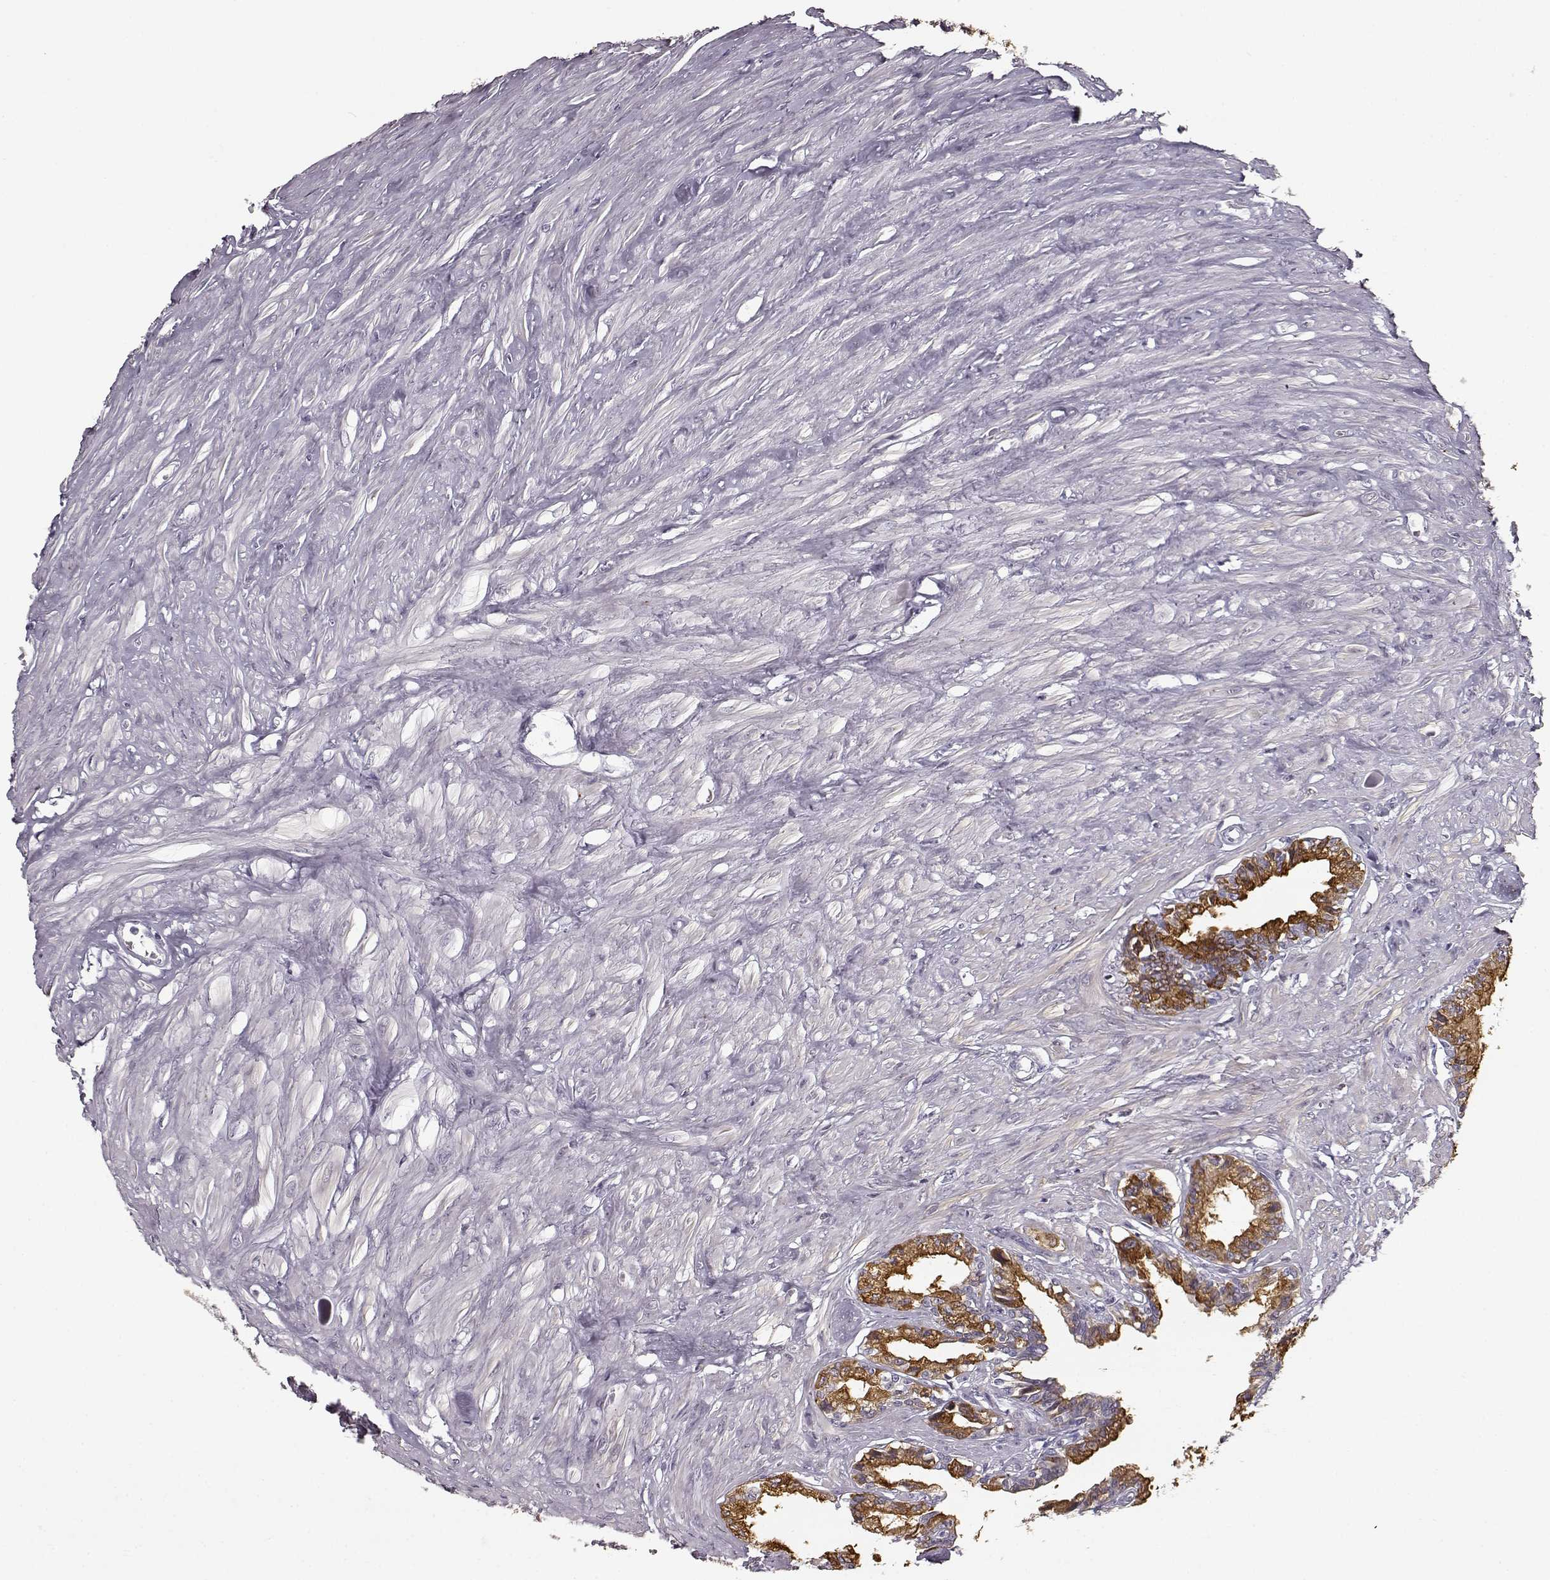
{"staining": {"intensity": "moderate", "quantity": ">75%", "location": "cytoplasmic/membranous"}, "tissue": "seminal vesicle", "cell_type": "Glandular cells", "image_type": "normal", "snomed": [{"axis": "morphology", "description": "Normal tissue, NOS"}, {"axis": "morphology", "description": "Urothelial carcinoma, NOS"}, {"axis": "topography", "description": "Urinary bladder"}, {"axis": "topography", "description": "Seminal veicle"}], "caption": "An image of seminal vesicle stained for a protein demonstrates moderate cytoplasmic/membranous brown staining in glandular cells. Using DAB (brown) and hematoxylin (blue) stains, captured at high magnification using brightfield microscopy.", "gene": "SEMG2", "patient": {"sex": "male", "age": 76}}